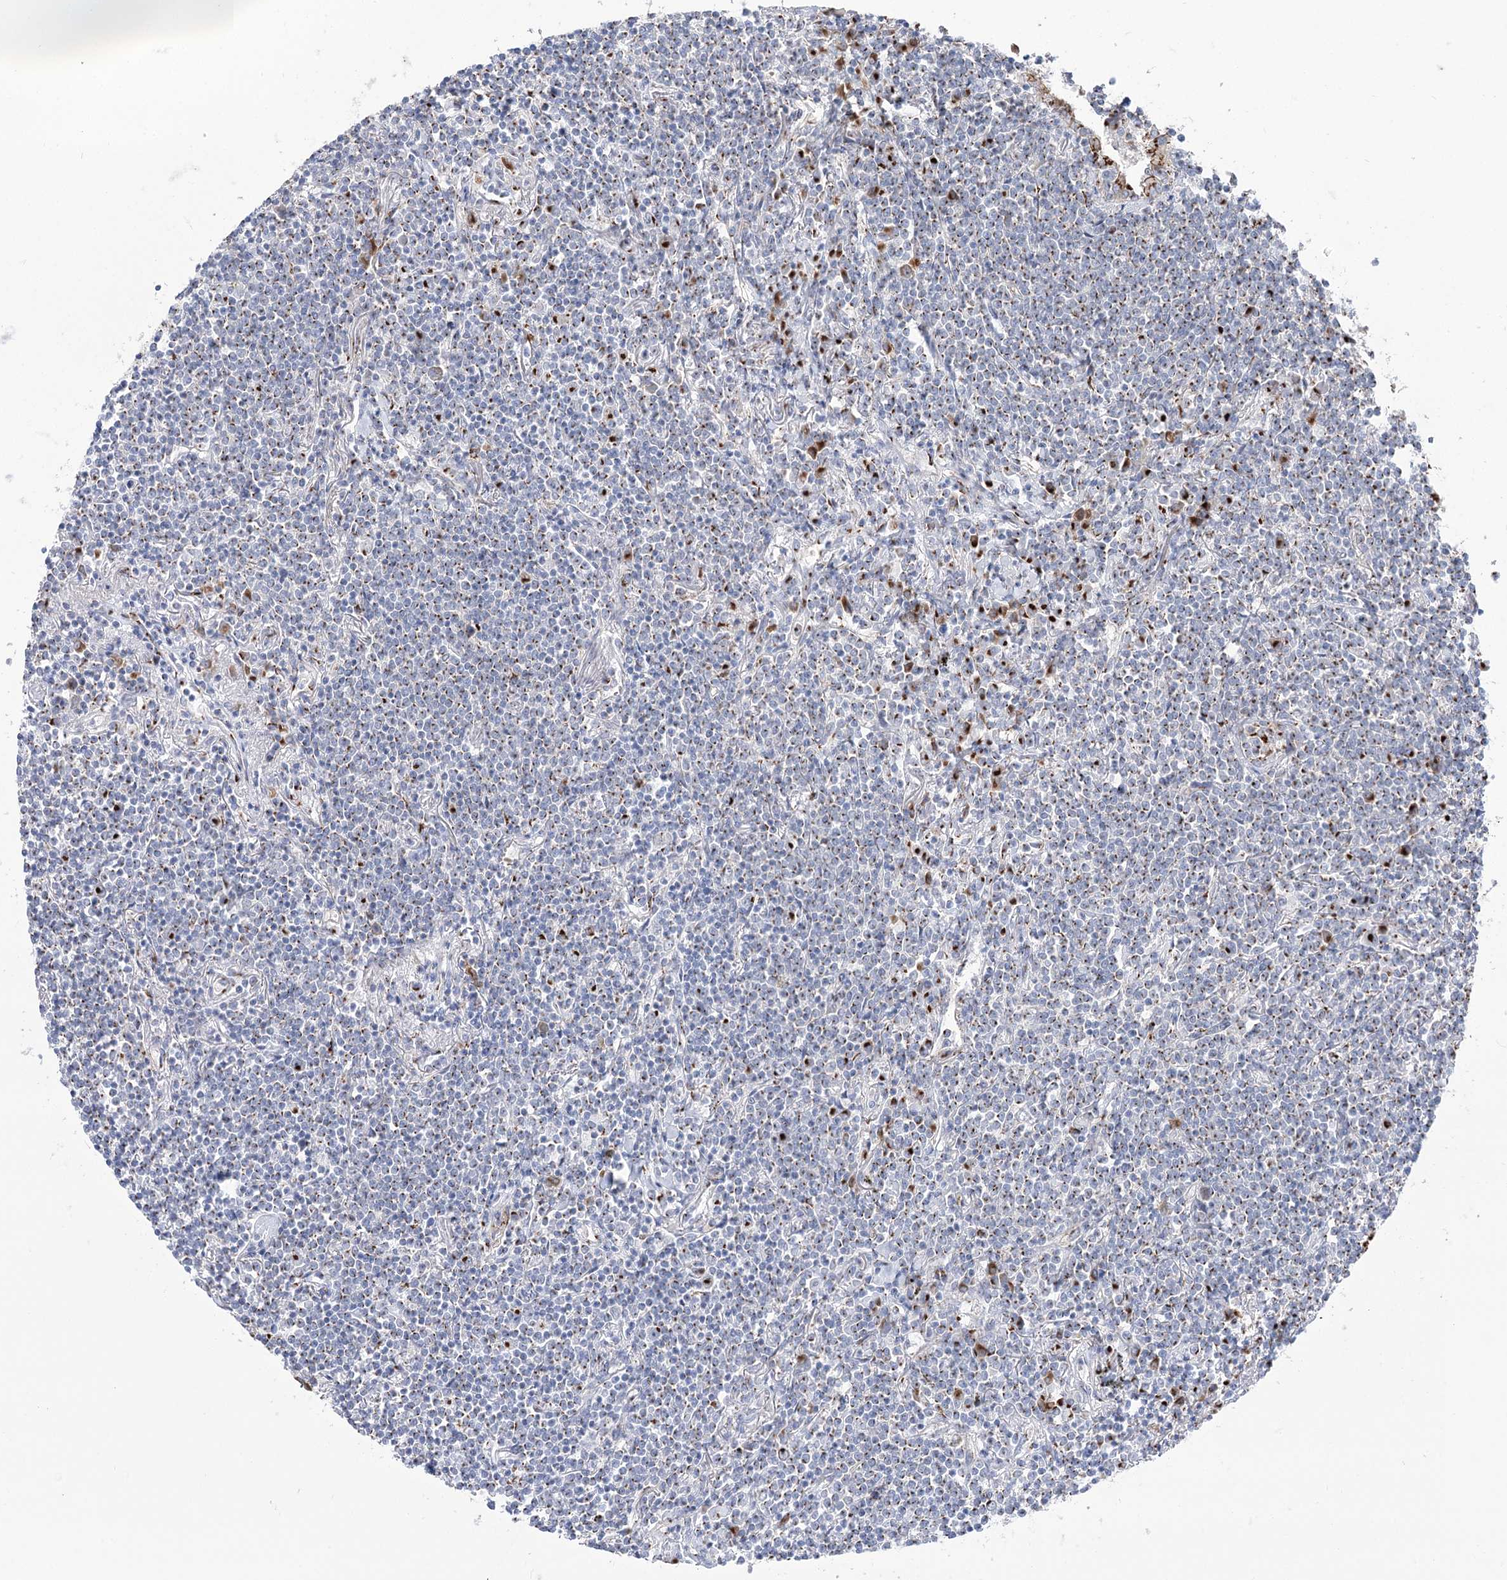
{"staining": {"intensity": "moderate", "quantity": ">75%", "location": "cytoplasmic/membranous"}, "tissue": "lymphoma", "cell_type": "Tumor cells", "image_type": "cancer", "snomed": [{"axis": "morphology", "description": "Malignant lymphoma, non-Hodgkin's type, Low grade"}, {"axis": "topography", "description": "Lung"}], "caption": "This photomicrograph displays immunohistochemistry staining of human lymphoma, with medium moderate cytoplasmic/membranous staining in approximately >75% of tumor cells.", "gene": "TMEM165", "patient": {"sex": "female", "age": 71}}